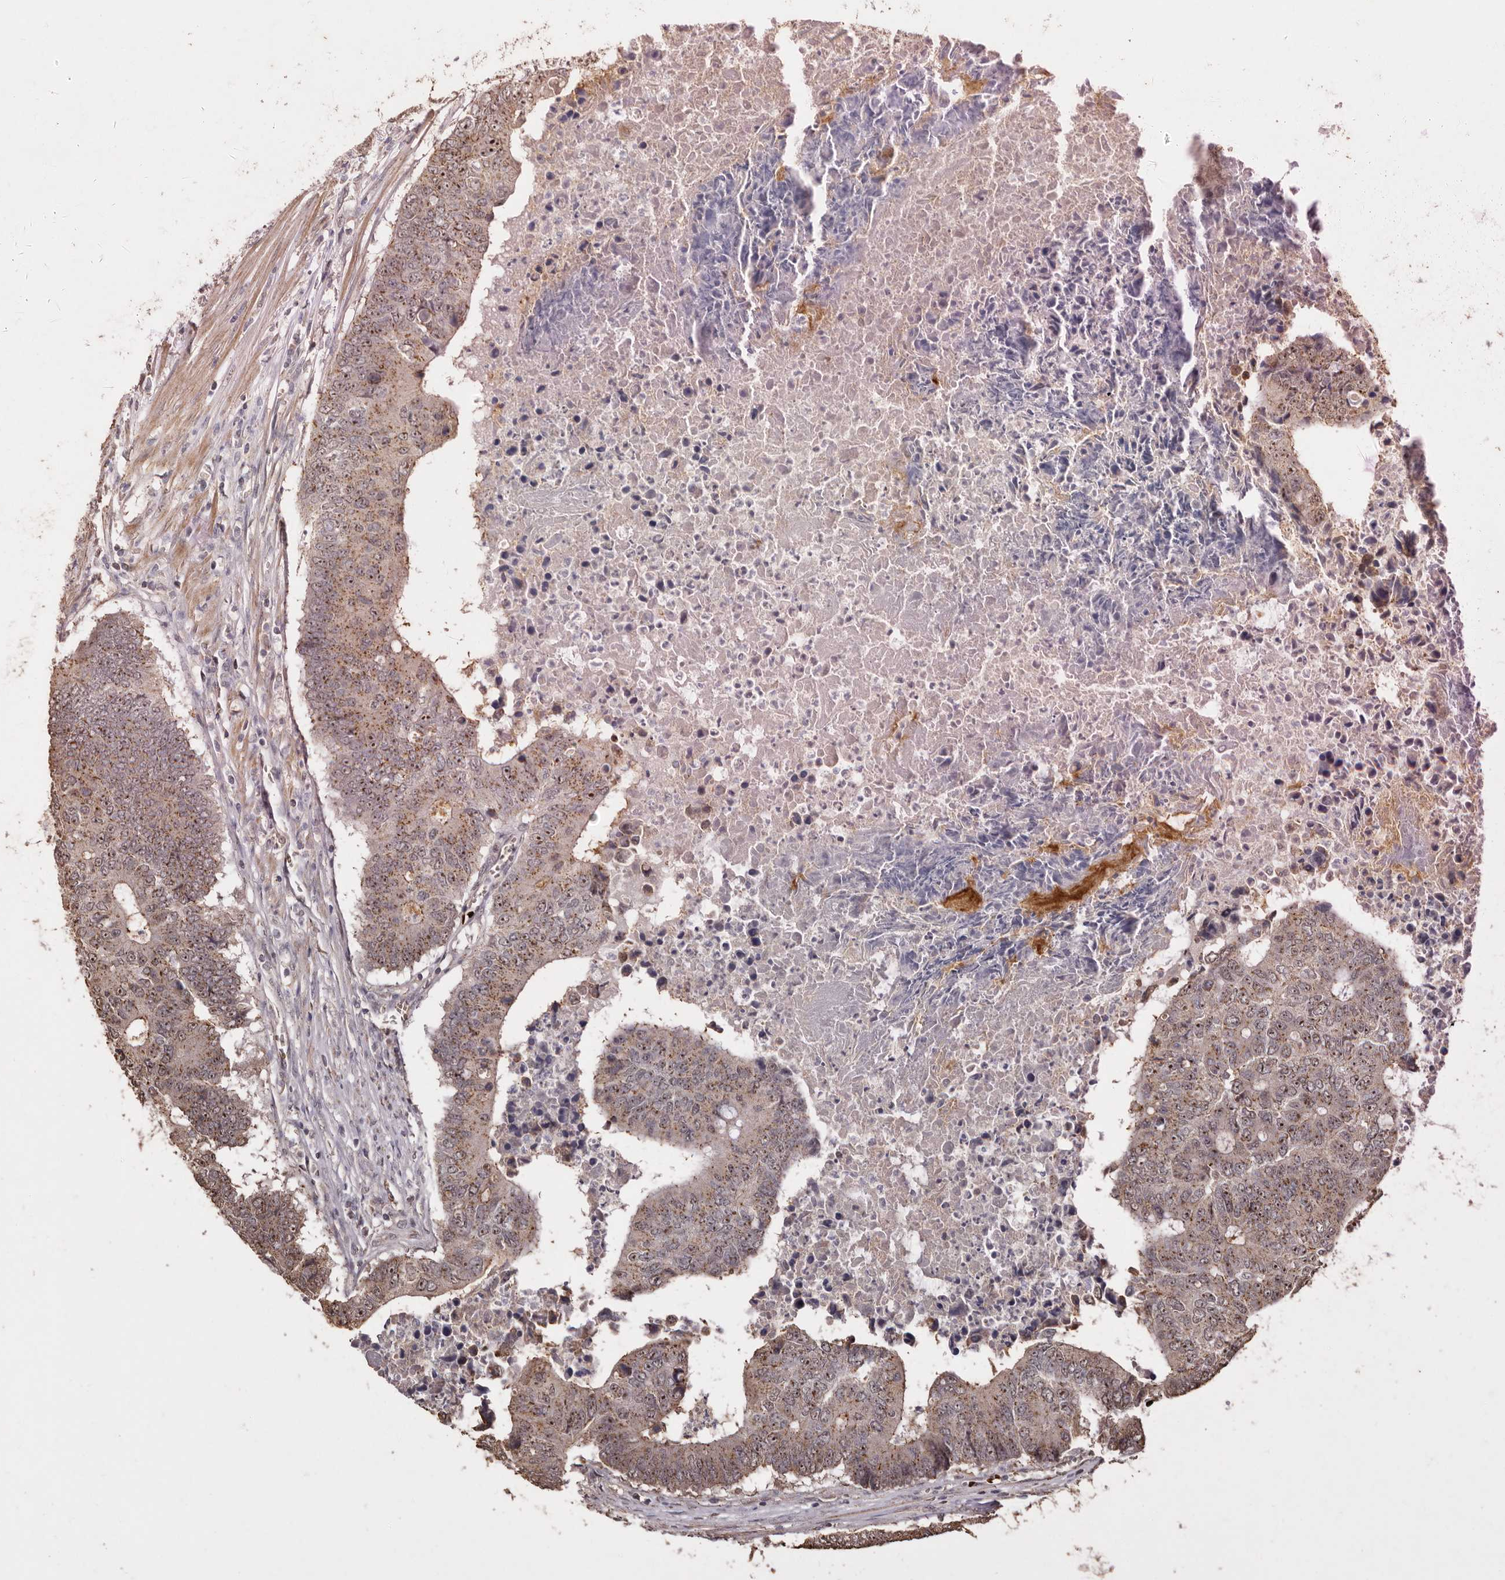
{"staining": {"intensity": "moderate", "quantity": "25%-75%", "location": "cytoplasmic/membranous"}, "tissue": "colorectal cancer", "cell_type": "Tumor cells", "image_type": "cancer", "snomed": [{"axis": "morphology", "description": "Adenocarcinoma, NOS"}, {"axis": "topography", "description": "Colon"}], "caption": "This photomicrograph exhibits immunohistochemistry (IHC) staining of human colorectal cancer, with medium moderate cytoplasmic/membranous positivity in about 25%-75% of tumor cells.", "gene": "GRAMD2A", "patient": {"sex": "male", "age": 87}}